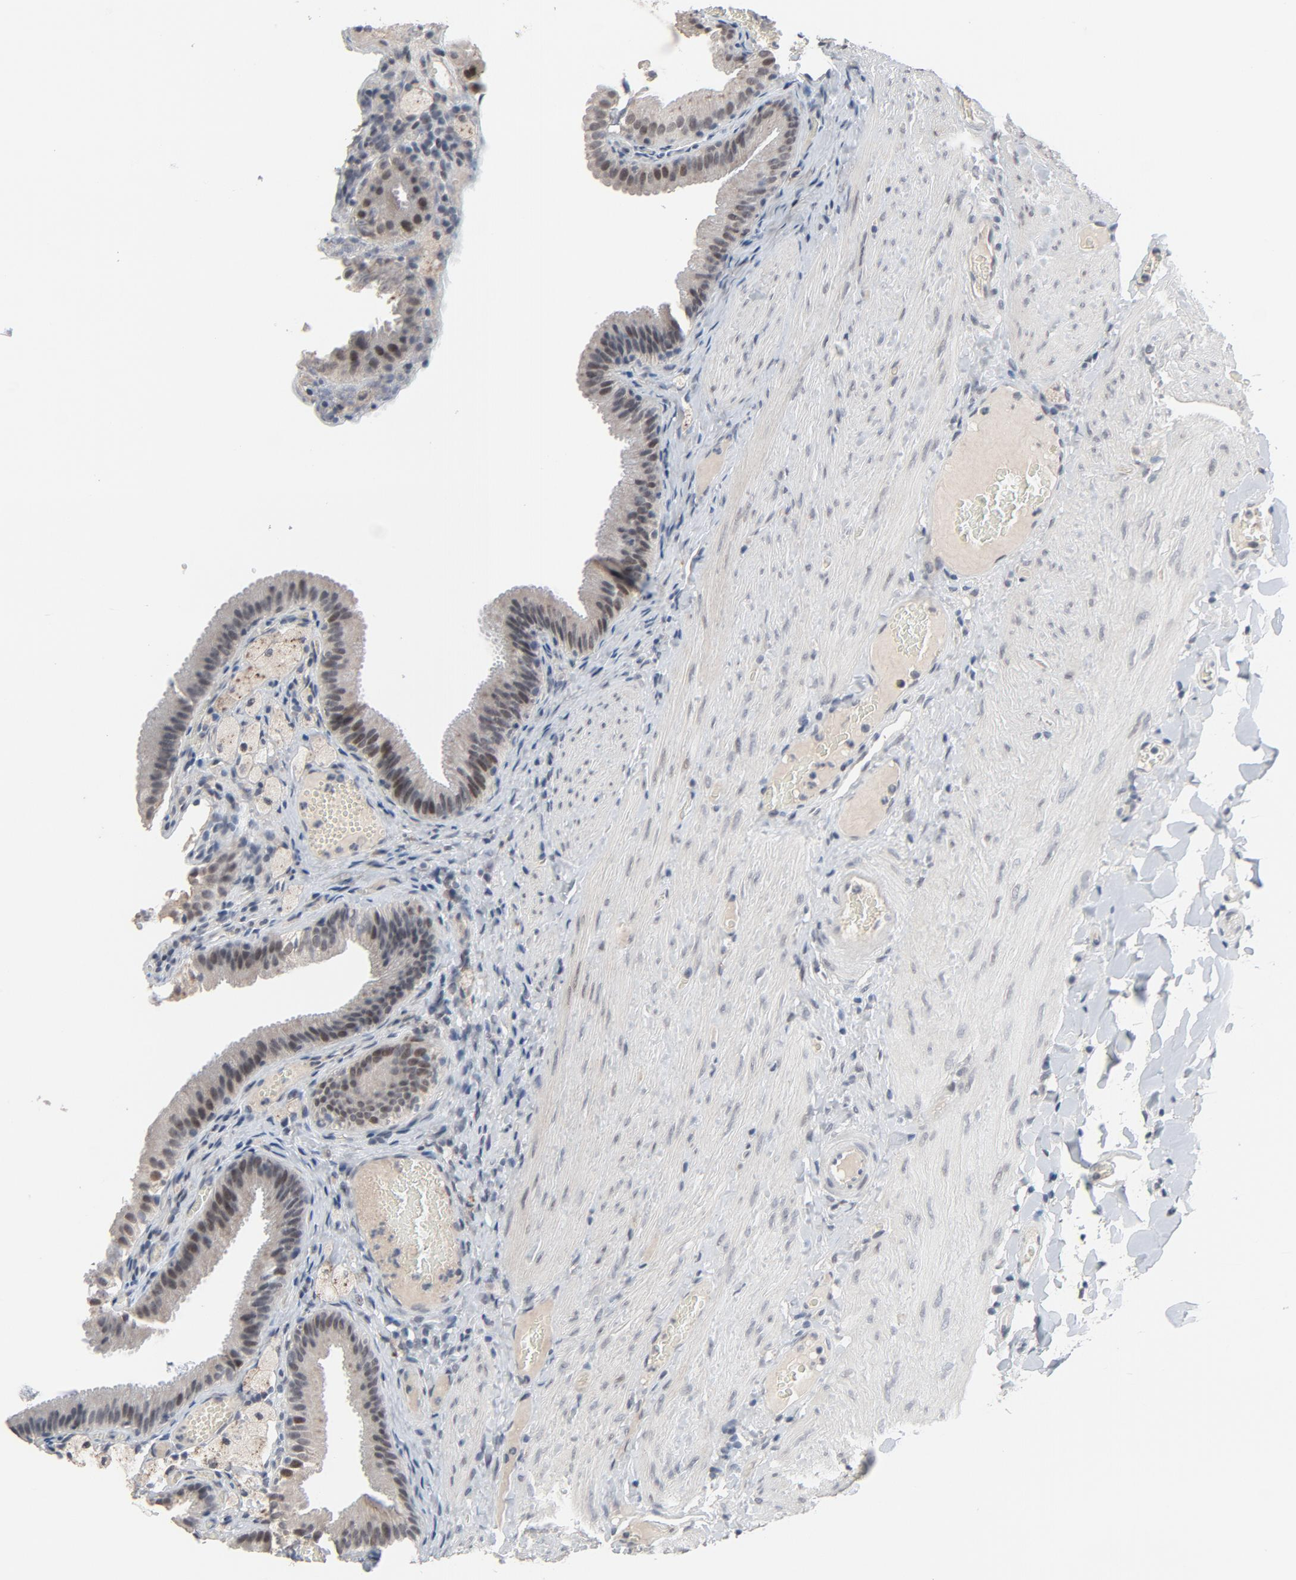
{"staining": {"intensity": "weak", "quantity": ">75%", "location": "cytoplasmic/membranous,nuclear"}, "tissue": "gallbladder", "cell_type": "Glandular cells", "image_type": "normal", "snomed": [{"axis": "morphology", "description": "Normal tissue, NOS"}, {"axis": "topography", "description": "Gallbladder"}], "caption": "DAB (3,3'-diaminobenzidine) immunohistochemical staining of unremarkable gallbladder displays weak cytoplasmic/membranous,nuclear protein expression in about >75% of glandular cells. The protein of interest is stained brown, and the nuclei are stained in blue (DAB (3,3'-diaminobenzidine) IHC with brightfield microscopy, high magnification).", "gene": "MT3", "patient": {"sex": "female", "age": 24}}